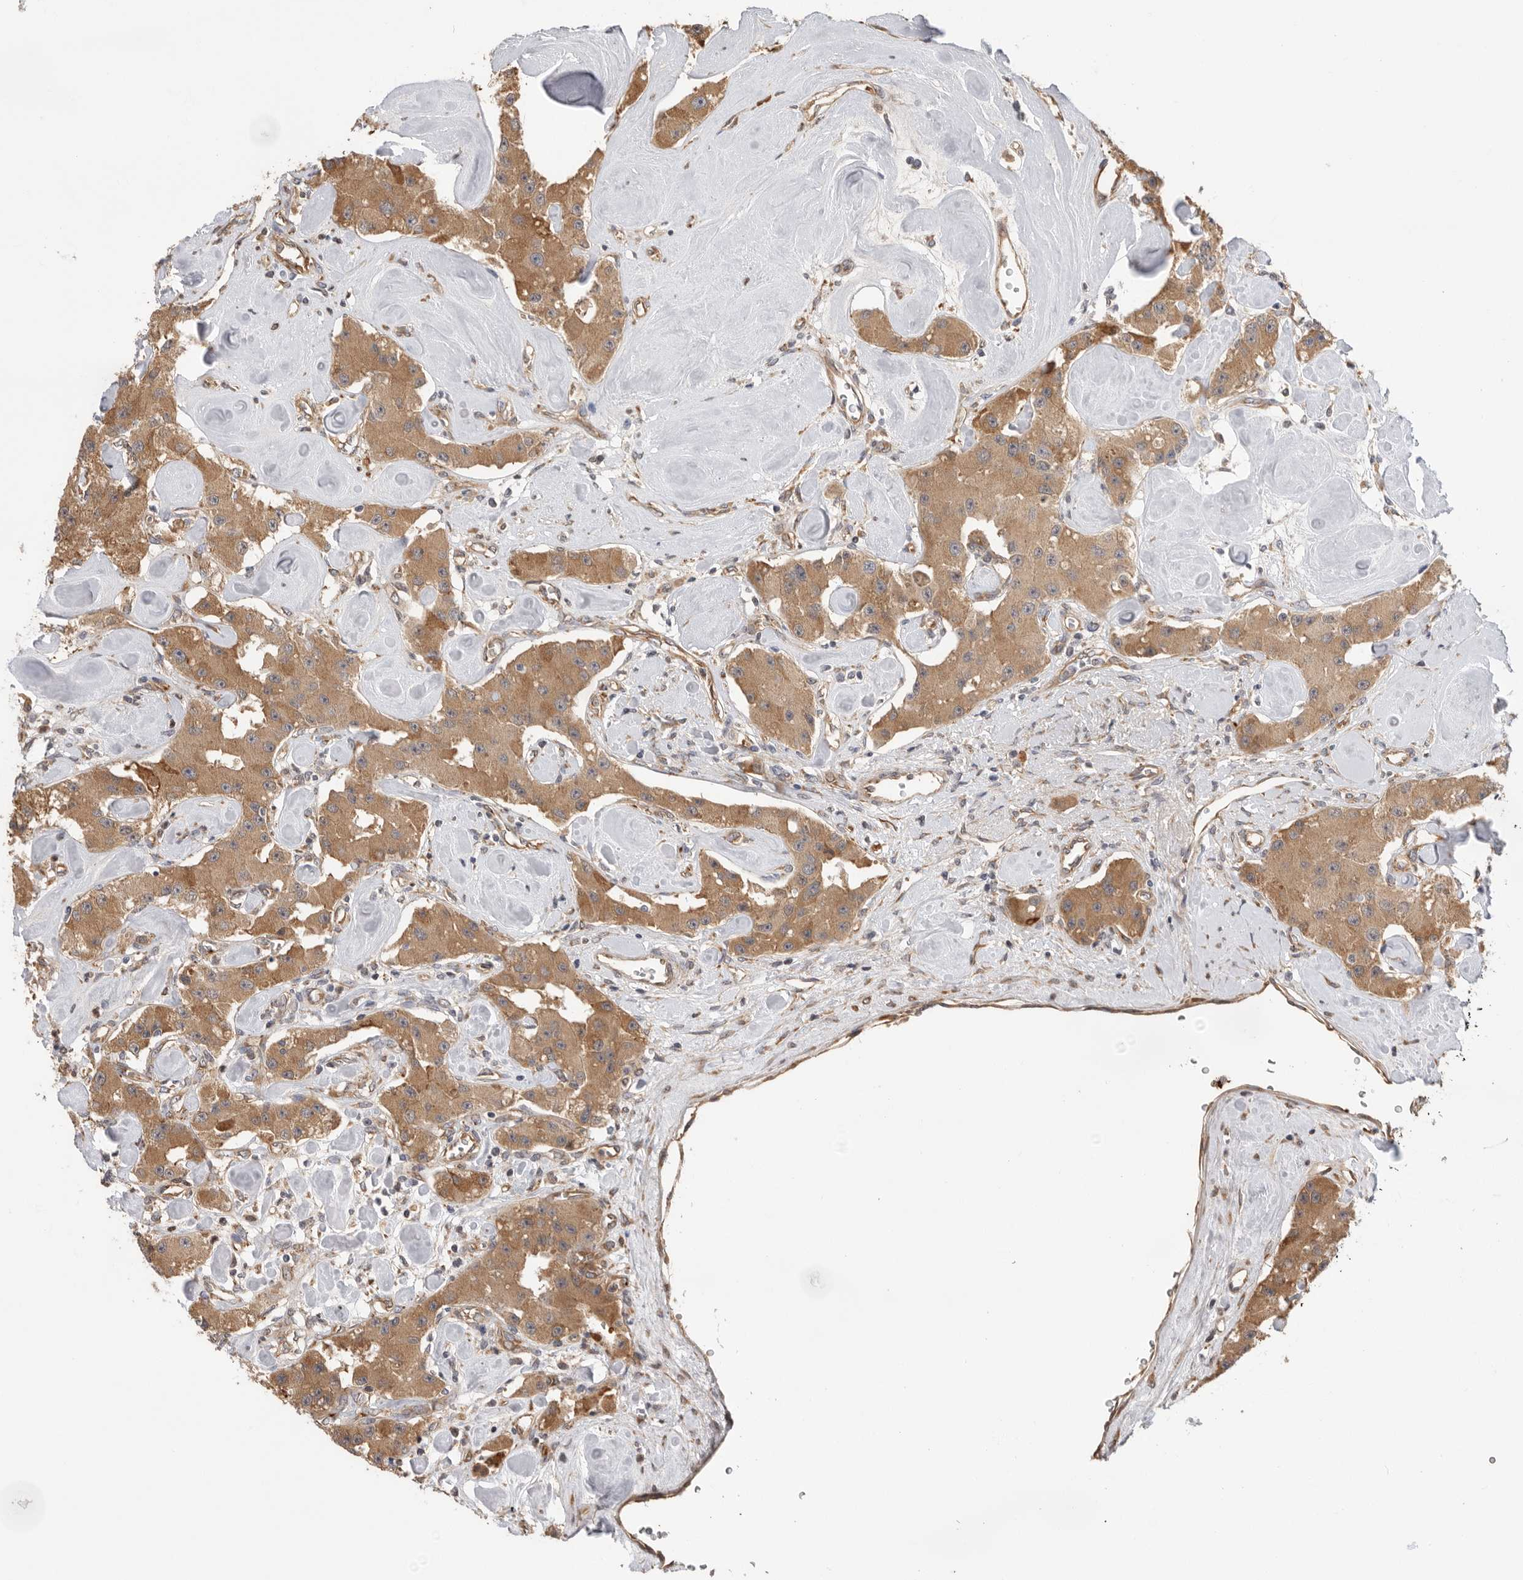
{"staining": {"intensity": "moderate", "quantity": ">75%", "location": "cytoplasmic/membranous"}, "tissue": "carcinoid", "cell_type": "Tumor cells", "image_type": "cancer", "snomed": [{"axis": "morphology", "description": "Carcinoid, malignant, NOS"}, {"axis": "topography", "description": "Pancreas"}], "caption": "The immunohistochemical stain highlights moderate cytoplasmic/membranous expression in tumor cells of carcinoid tissue.", "gene": "CDC42BPB", "patient": {"sex": "male", "age": 41}}